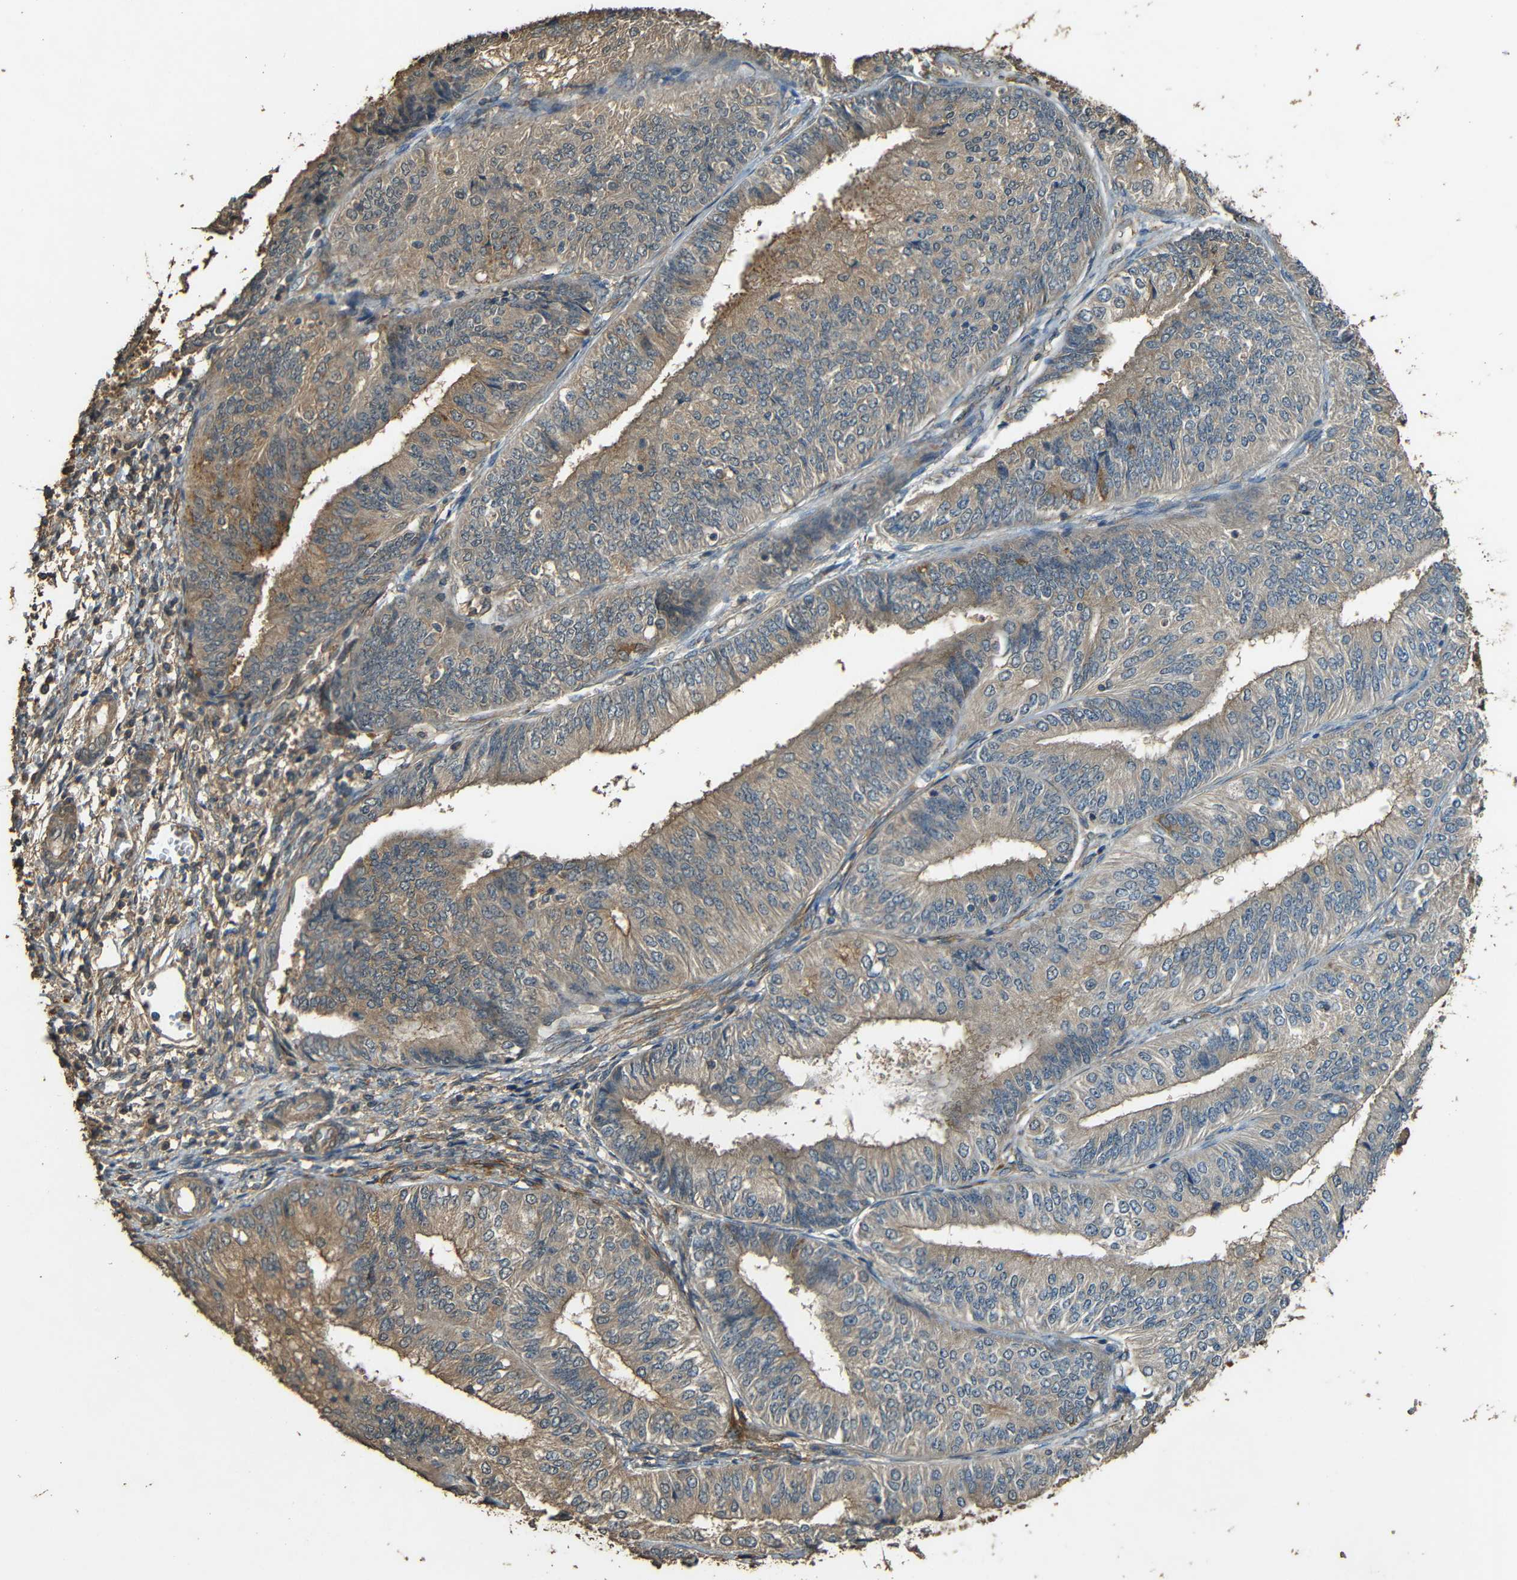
{"staining": {"intensity": "moderate", "quantity": ">75%", "location": "cytoplasmic/membranous"}, "tissue": "endometrial cancer", "cell_type": "Tumor cells", "image_type": "cancer", "snomed": [{"axis": "morphology", "description": "Adenocarcinoma, NOS"}, {"axis": "topography", "description": "Endometrium"}], "caption": "Endometrial cancer tissue shows moderate cytoplasmic/membranous expression in approximately >75% of tumor cells, visualized by immunohistochemistry.", "gene": "PDE5A", "patient": {"sex": "female", "age": 58}}